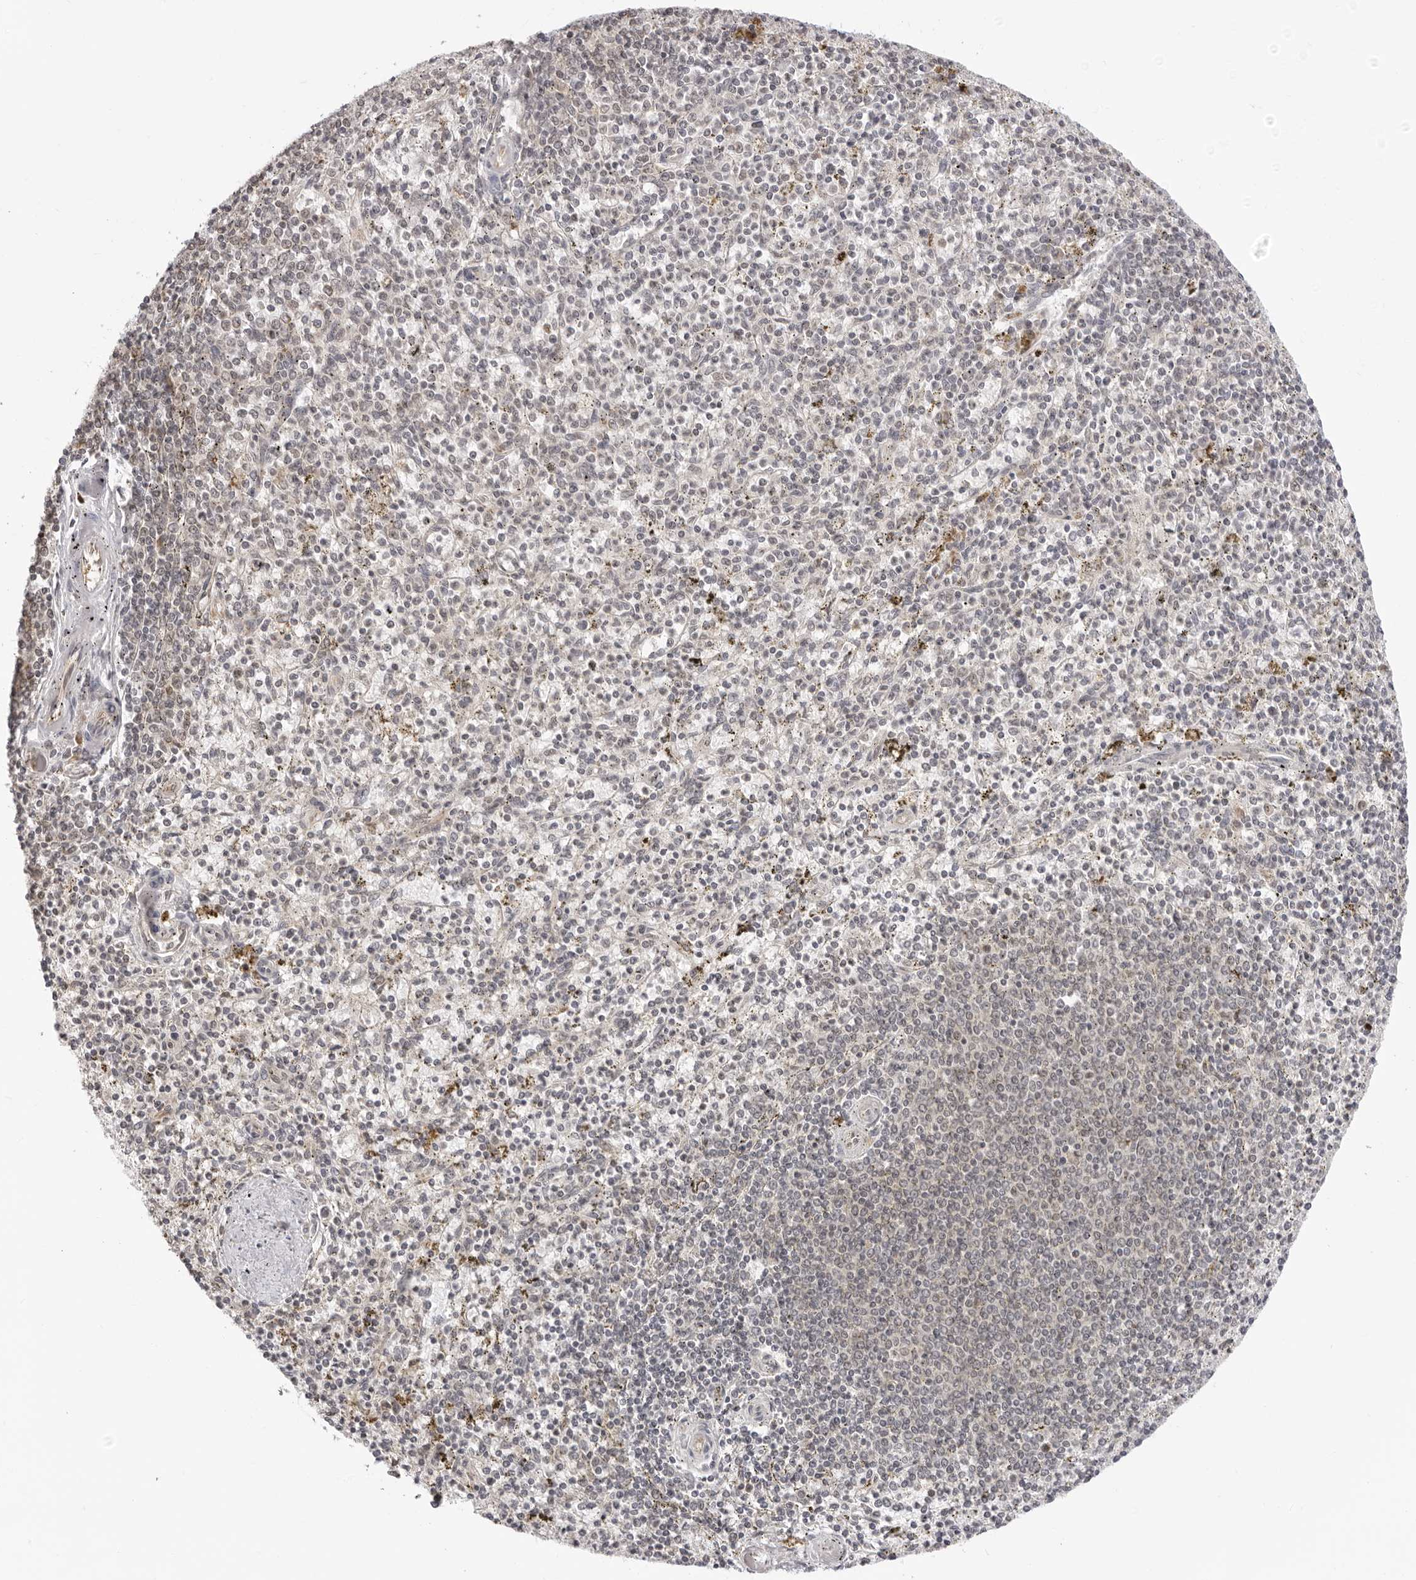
{"staining": {"intensity": "negative", "quantity": "none", "location": "none"}, "tissue": "spleen", "cell_type": "Cells in red pulp", "image_type": "normal", "snomed": [{"axis": "morphology", "description": "Normal tissue, NOS"}, {"axis": "topography", "description": "Spleen"}], "caption": "Photomicrograph shows no protein expression in cells in red pulp of benign spleen. Brightfield microscopy of immunohistochemistry stained with DAB (3,3'-diaminobenzidine) (brown) and hematoxylin (blue), captured at high magnification.", "gene": "FDPS", "patient": {"sex": "male", "age": 72}}